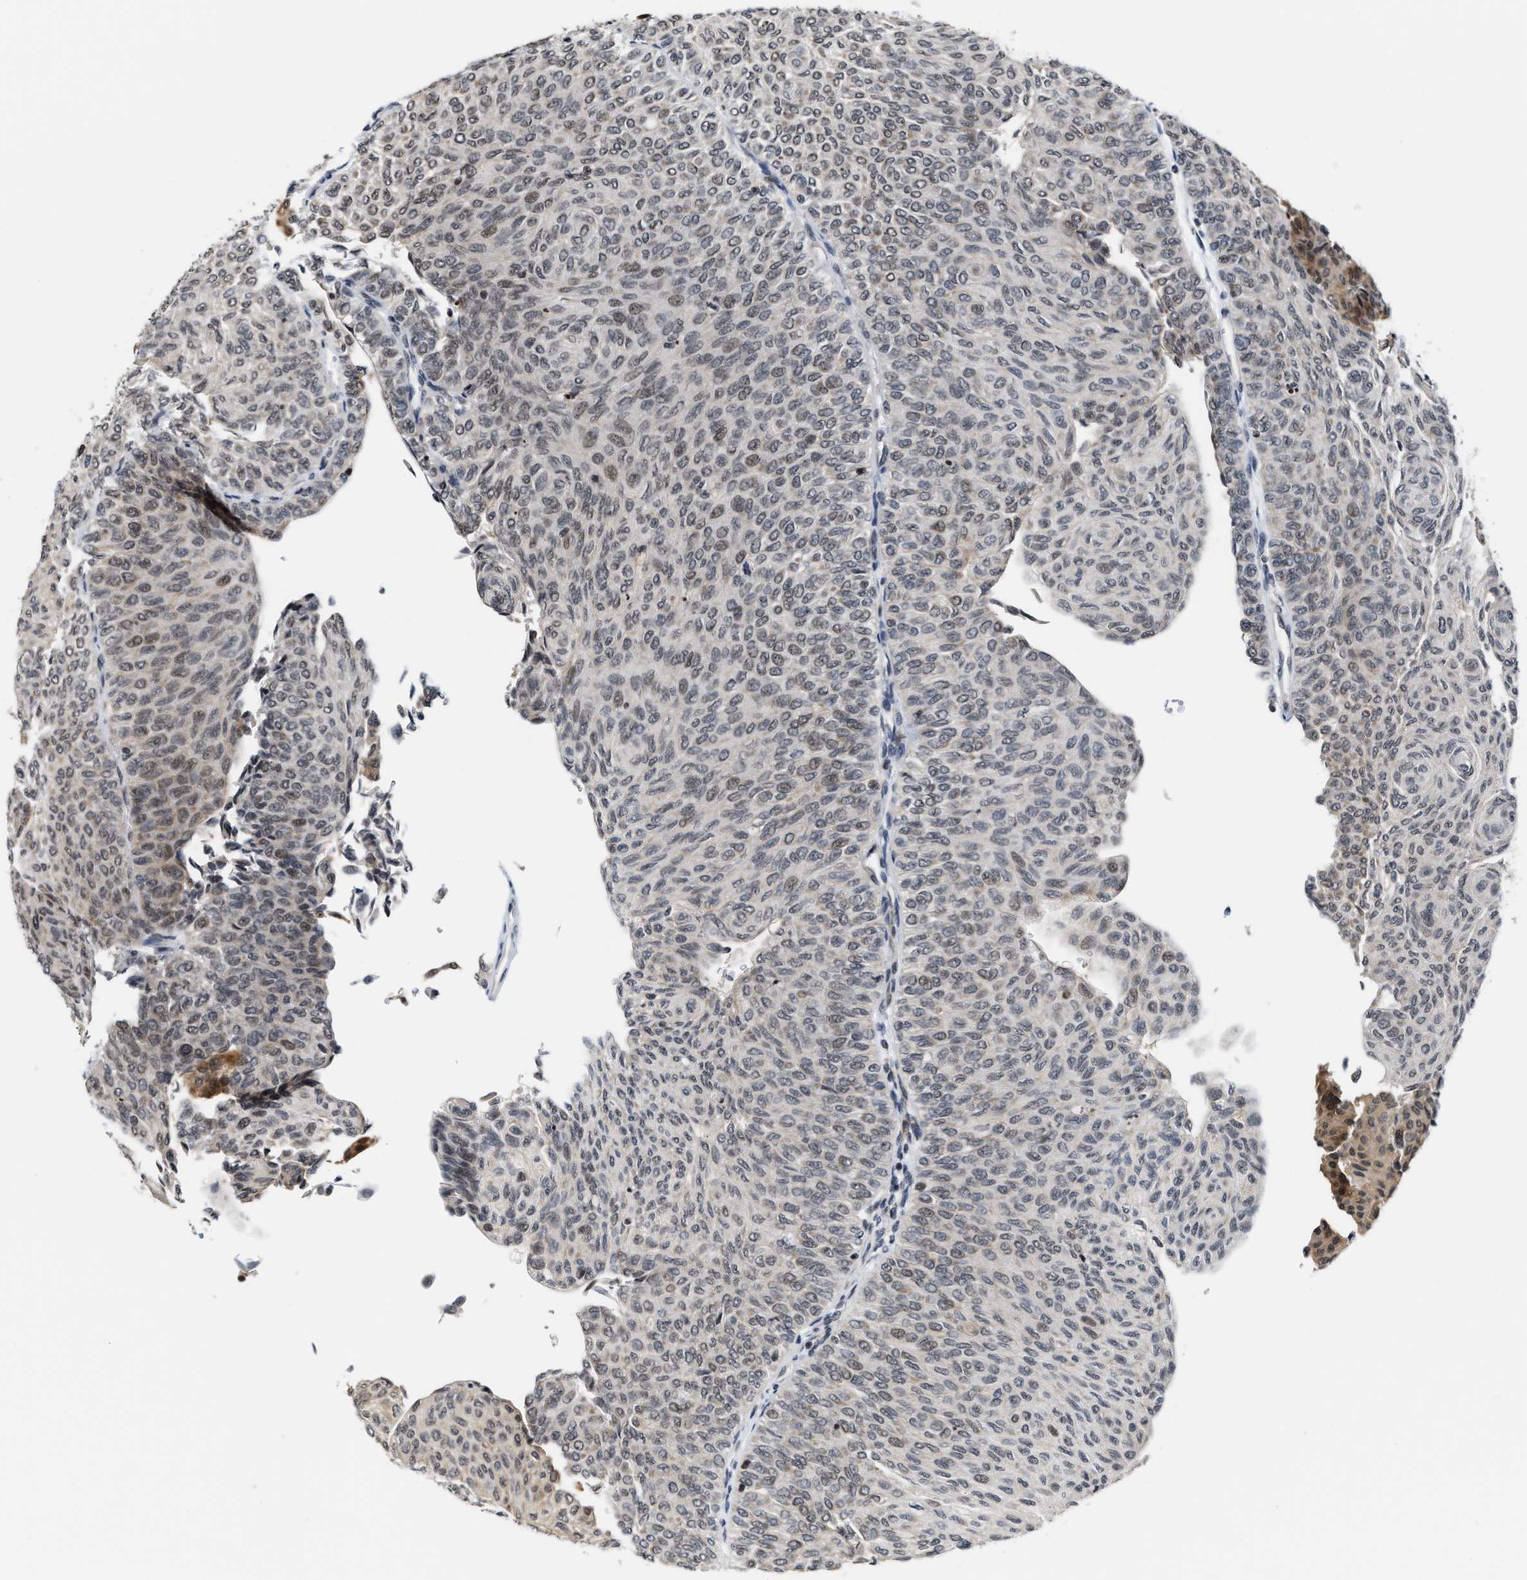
{"staining": {"intensity": "moderate", "quantity": "25%-75%", "location": "cytoplasmic/membranous,nuclear"}, "tissue": "urothelial cancer", "cell_type": "Tumor cells", "image_type": "cancer", "snomed": [{"axis": "morphology", "description": "Urothelial carcinoma, Low grade"}, {"axis": "topography", "description": "Urinary bladder"}], "caption": "Moderate cytoplasmic/membranous and nuclear staining is appreciated in approximately 25%-75% of tumor cells in urothelial cancer.", "gene": "ANKRD6", "patient": {"sex": "male", "age": 78}}